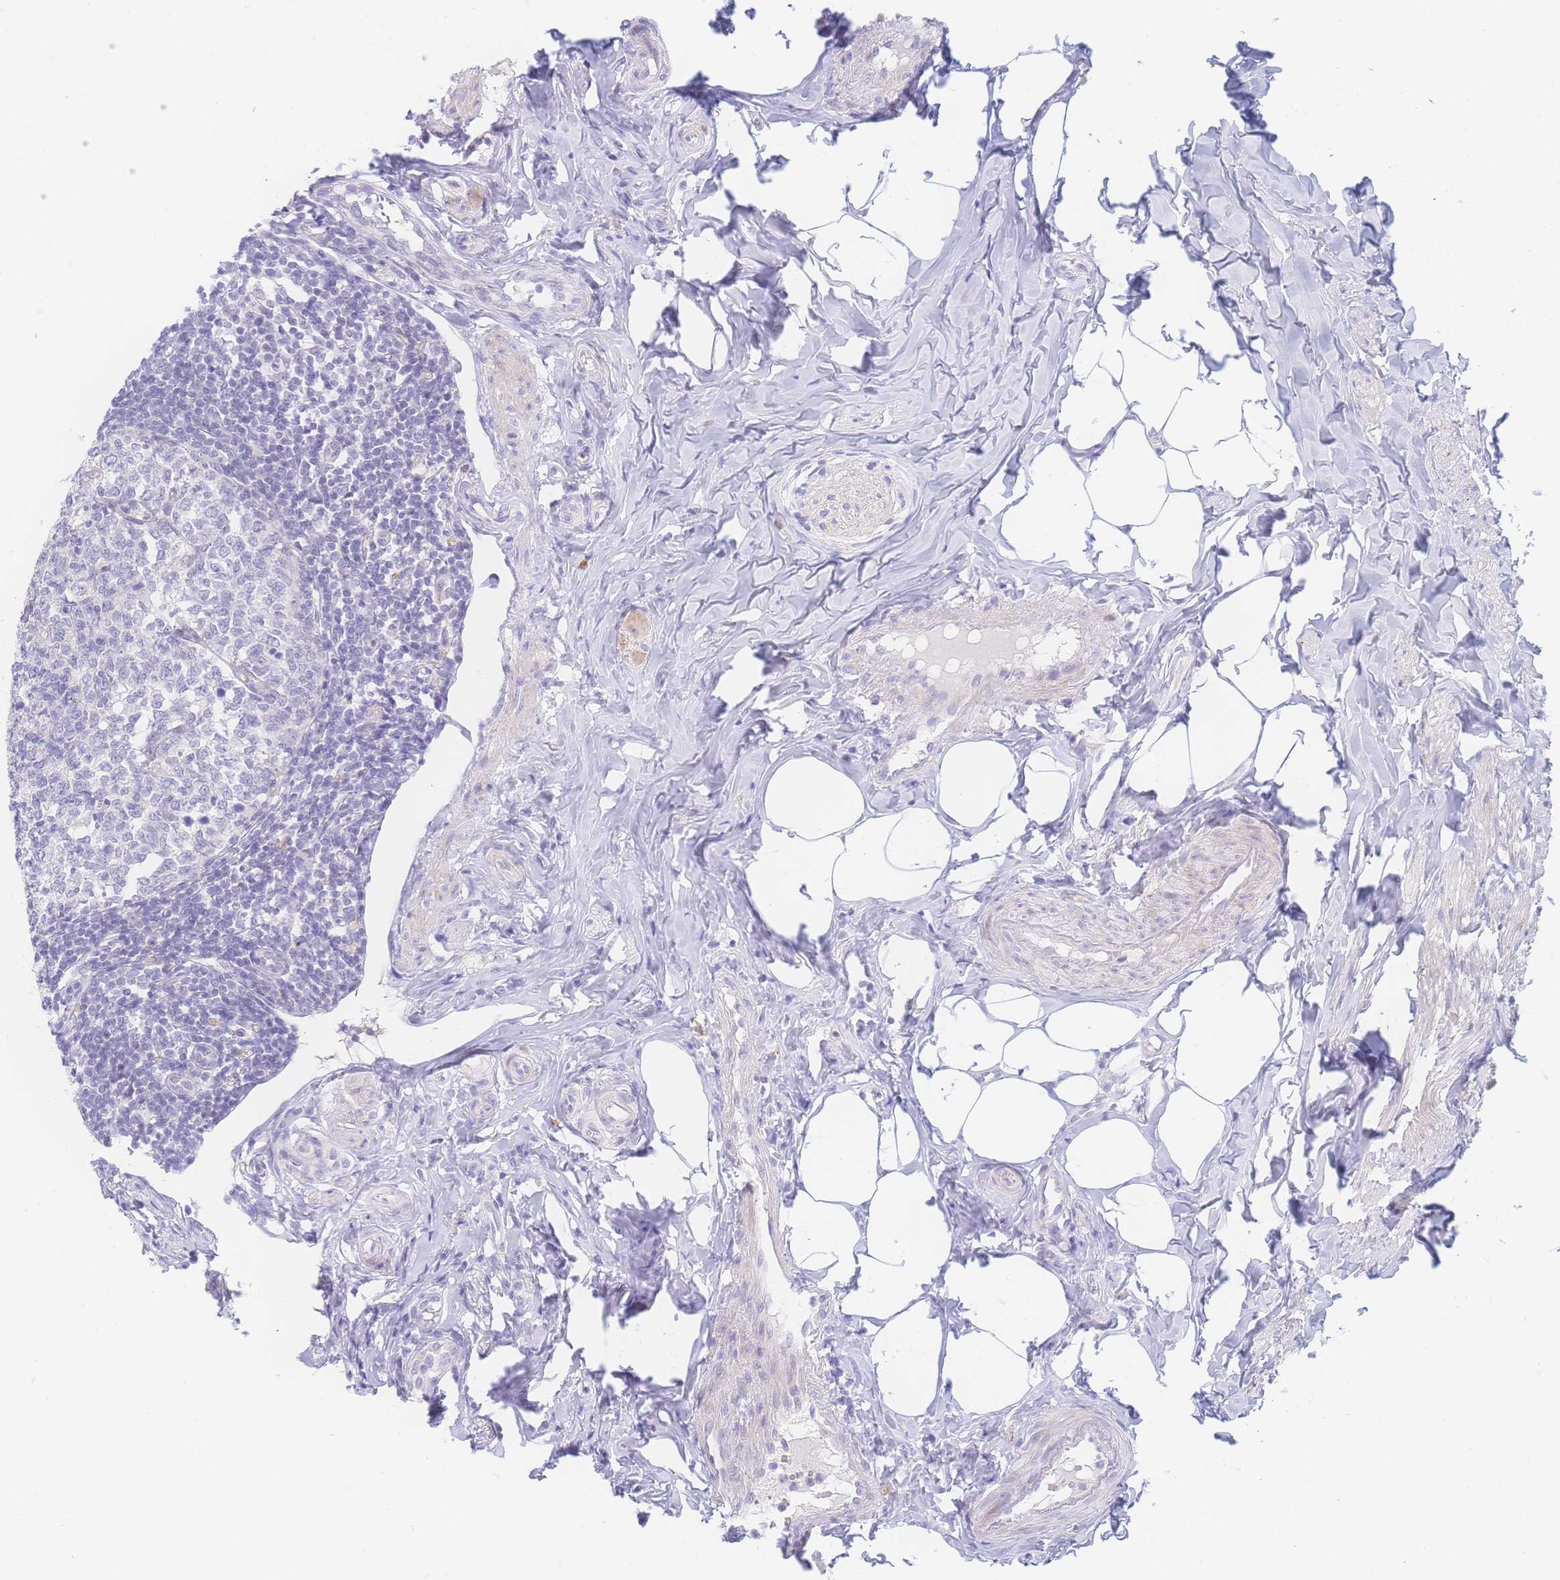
{"staining": {"intensity": "weak", "quantity": "<25%", "location": "cytoplasmic/membranous"}, "tissue": "appendix", "cell_type": "Glandular cells", "image_type": "normal", "snomed": [{"axis": "morphology", "description": "Normal tissue, NOS"}, {"axis": "topography", "description": "Appendix"}], "caption": "Human appendix stained for a protein using IHC reveals no expression in glandular cells.", "gene": "PRSS22", "patient": {"sex": "female", "age": 33}}